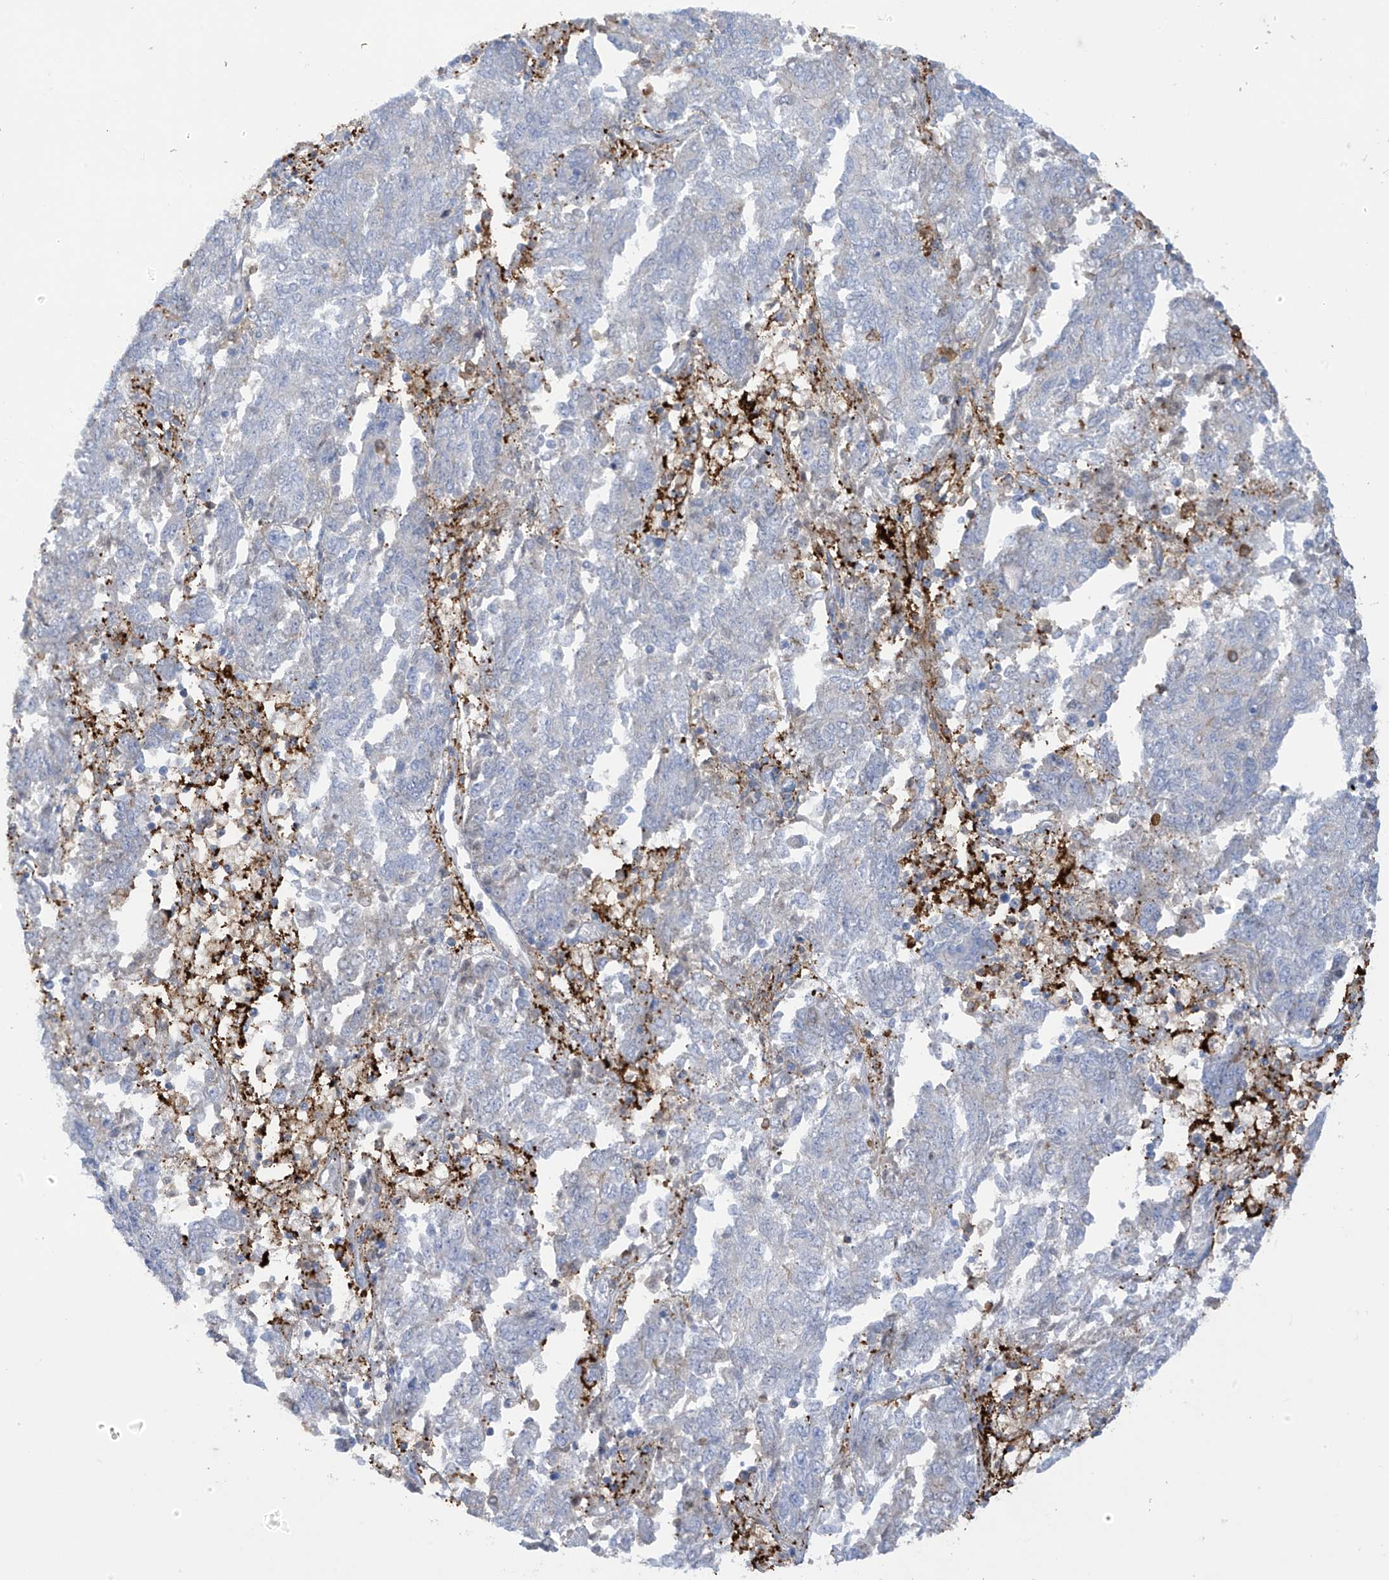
{"staining": {"intensity": "negative", "quantity": "none", "location": "none"}, "tissue": "endometrial cancer", "cell_type": "Tumor cells", "image_type": "cancer", "snomed": [{"axis": "morphology", "description": "Adenocarcinoma, NOS"}, {"axis": "topography", "description": "Endometrium"}], "caption": "Immunohistochemistry of human endometrial adenocarcinoma demonstrates no expression in tumor cells.", "gene": "TRMT2B", "patient": {"sex": "female", "age": 80}}